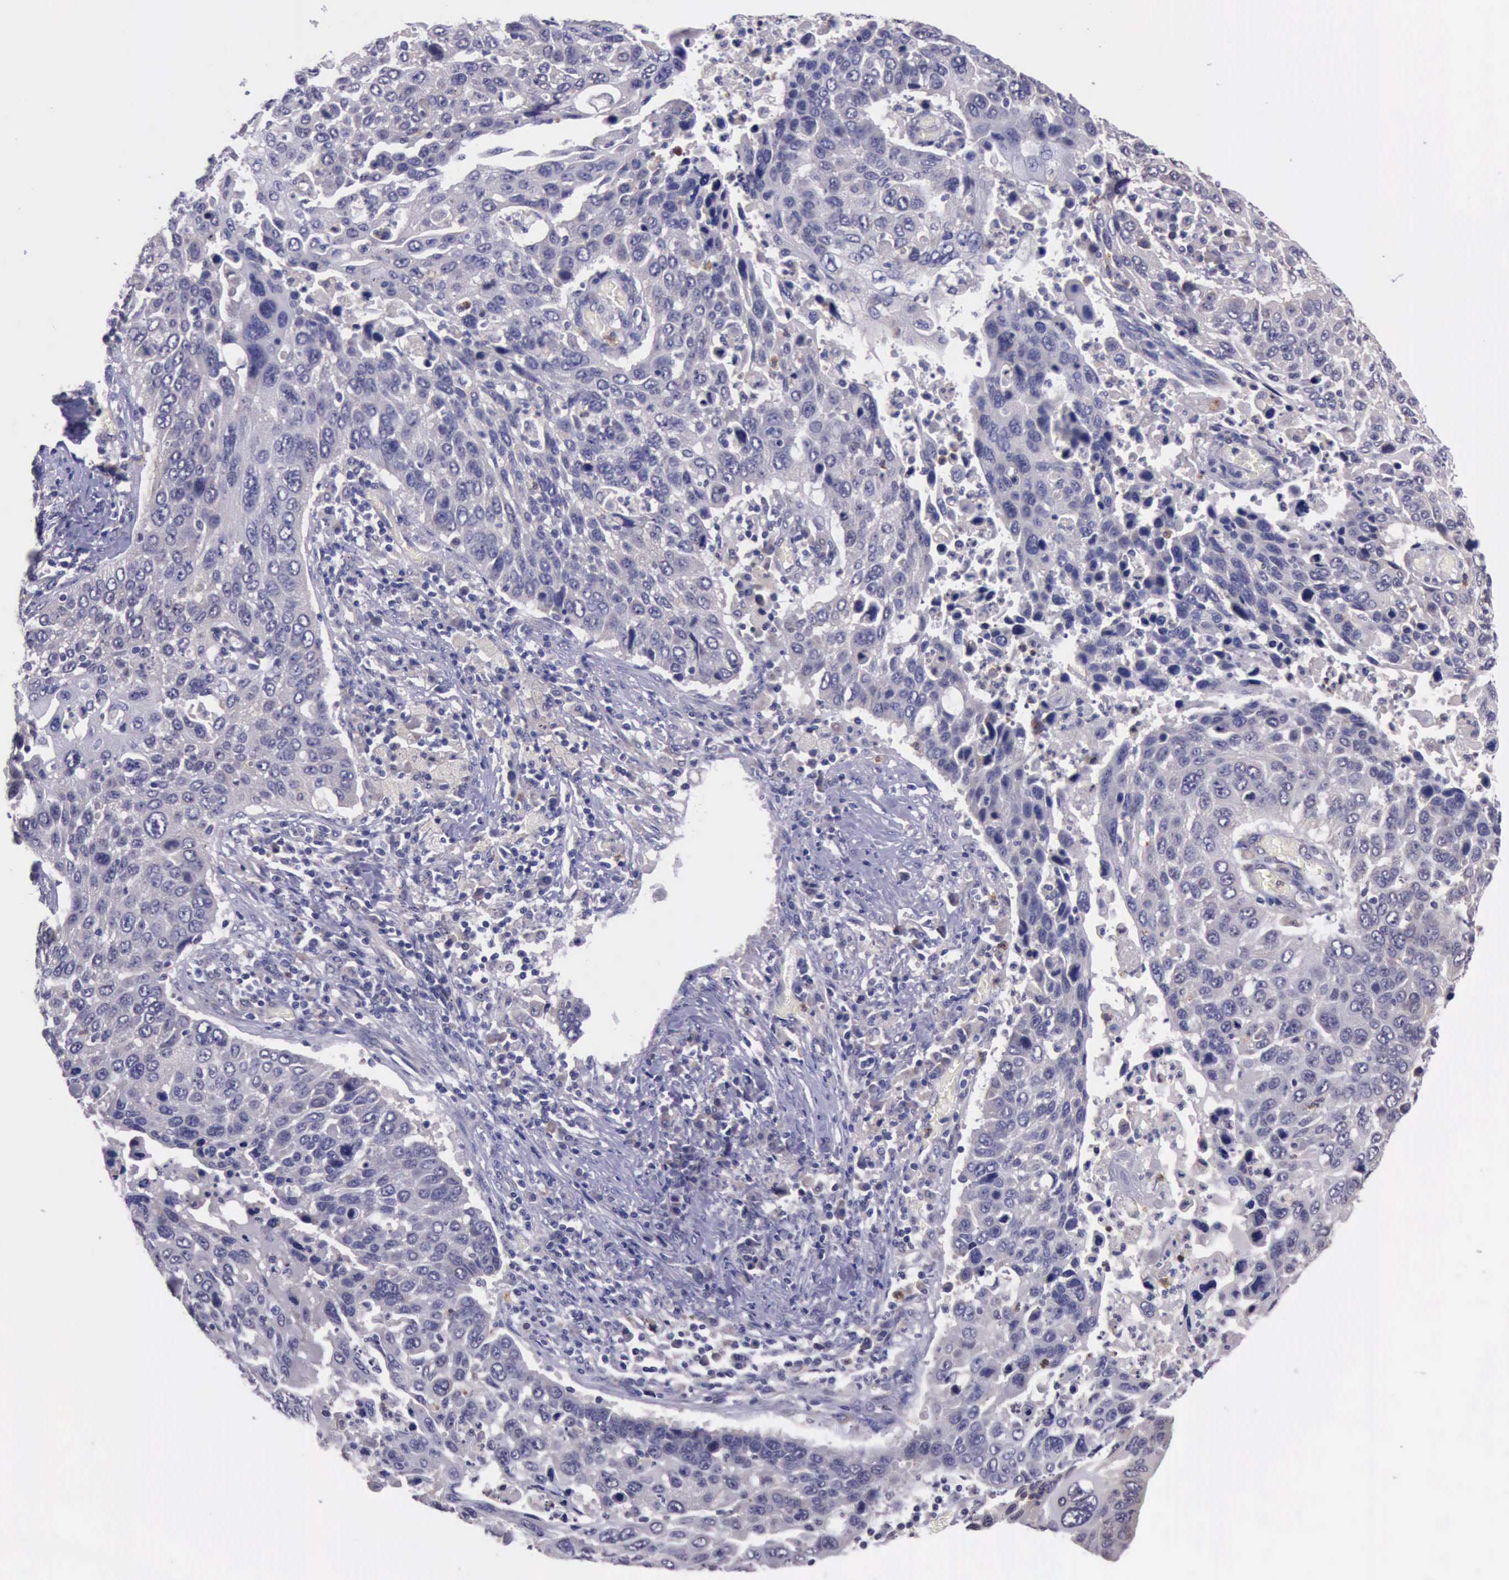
{"staining": {"intensity": "negative", "quantity": "none", "location": "none"}, "tissue": "lung cancer", "cell_type": "Tumor cells", "image_type": "cancer", "snomed": [{"axis": "morphology", "description": "Squamous cell carcinoma, NOS"}, {"axis": "topography", "description": "Lung"}], "caption": "An immunohistochemistry micrograph of squamous cell carcinoma (lung) is shown. There is no staining in tumor cells of squamous cell carcinoma (lung).", "gene": "PLEK2", "patient": {"sex": "male", "age": 68}}